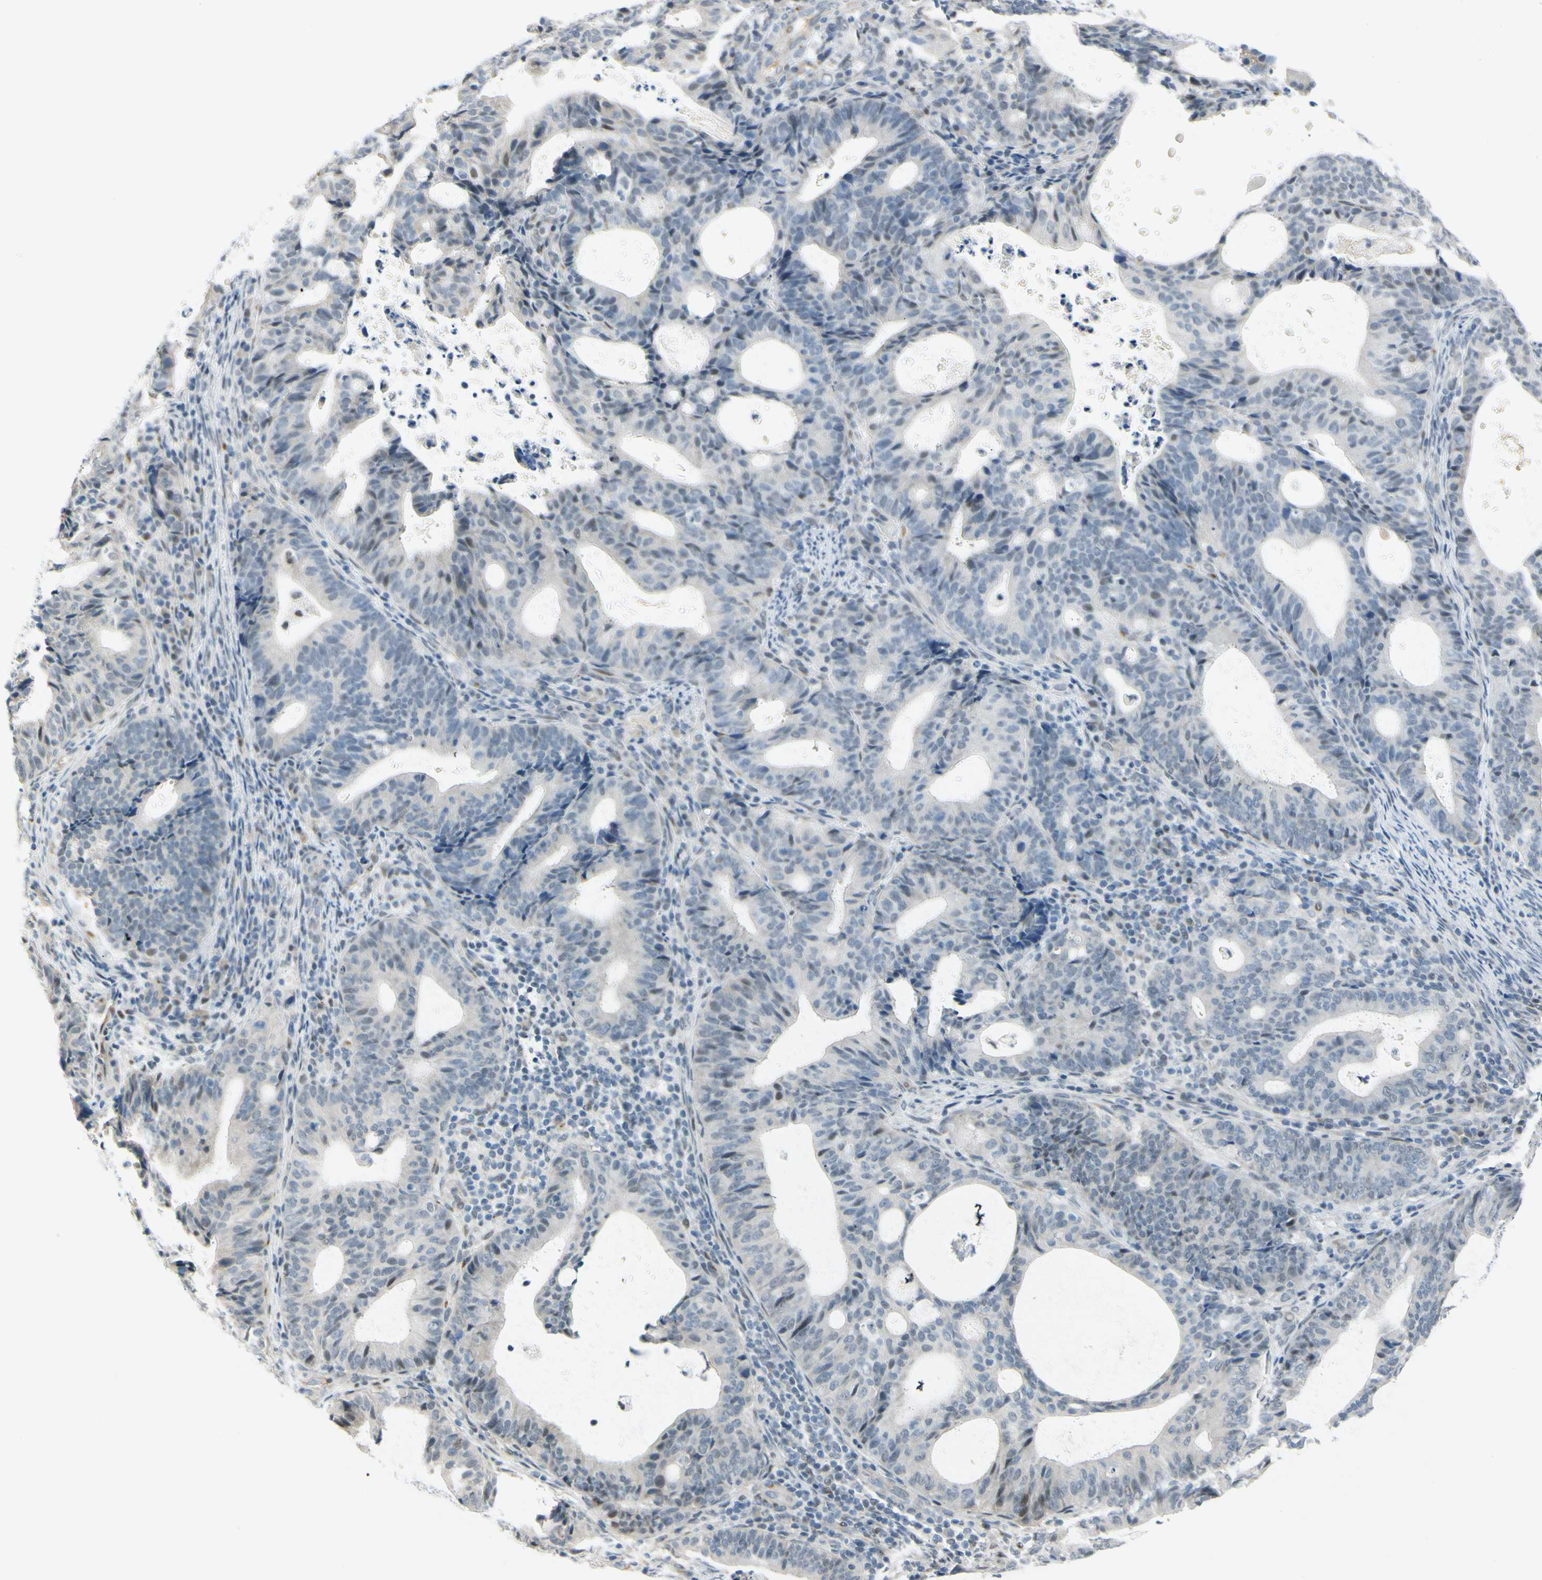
{"staining": {"intensity": "negative", "quantity": "none", "location": "none"}, "tissue": "endometrial cancer", "cell_type": "Tumor cells", "image_type": "cancer", "snomed": [{"axis": "morphology", "description": "Adenocarcinoma, NOS"}, {"axis": "topography", "description": "Uterus"}], "caption": "Tumor cells show no significant staining in endometrial cancer. The staining is performed using DAB brown chromogen with nuclei counter-stained in using hematoxylin.", "gene": "B4GALNT1", "patient": {"sex": "female", "age": 83}}